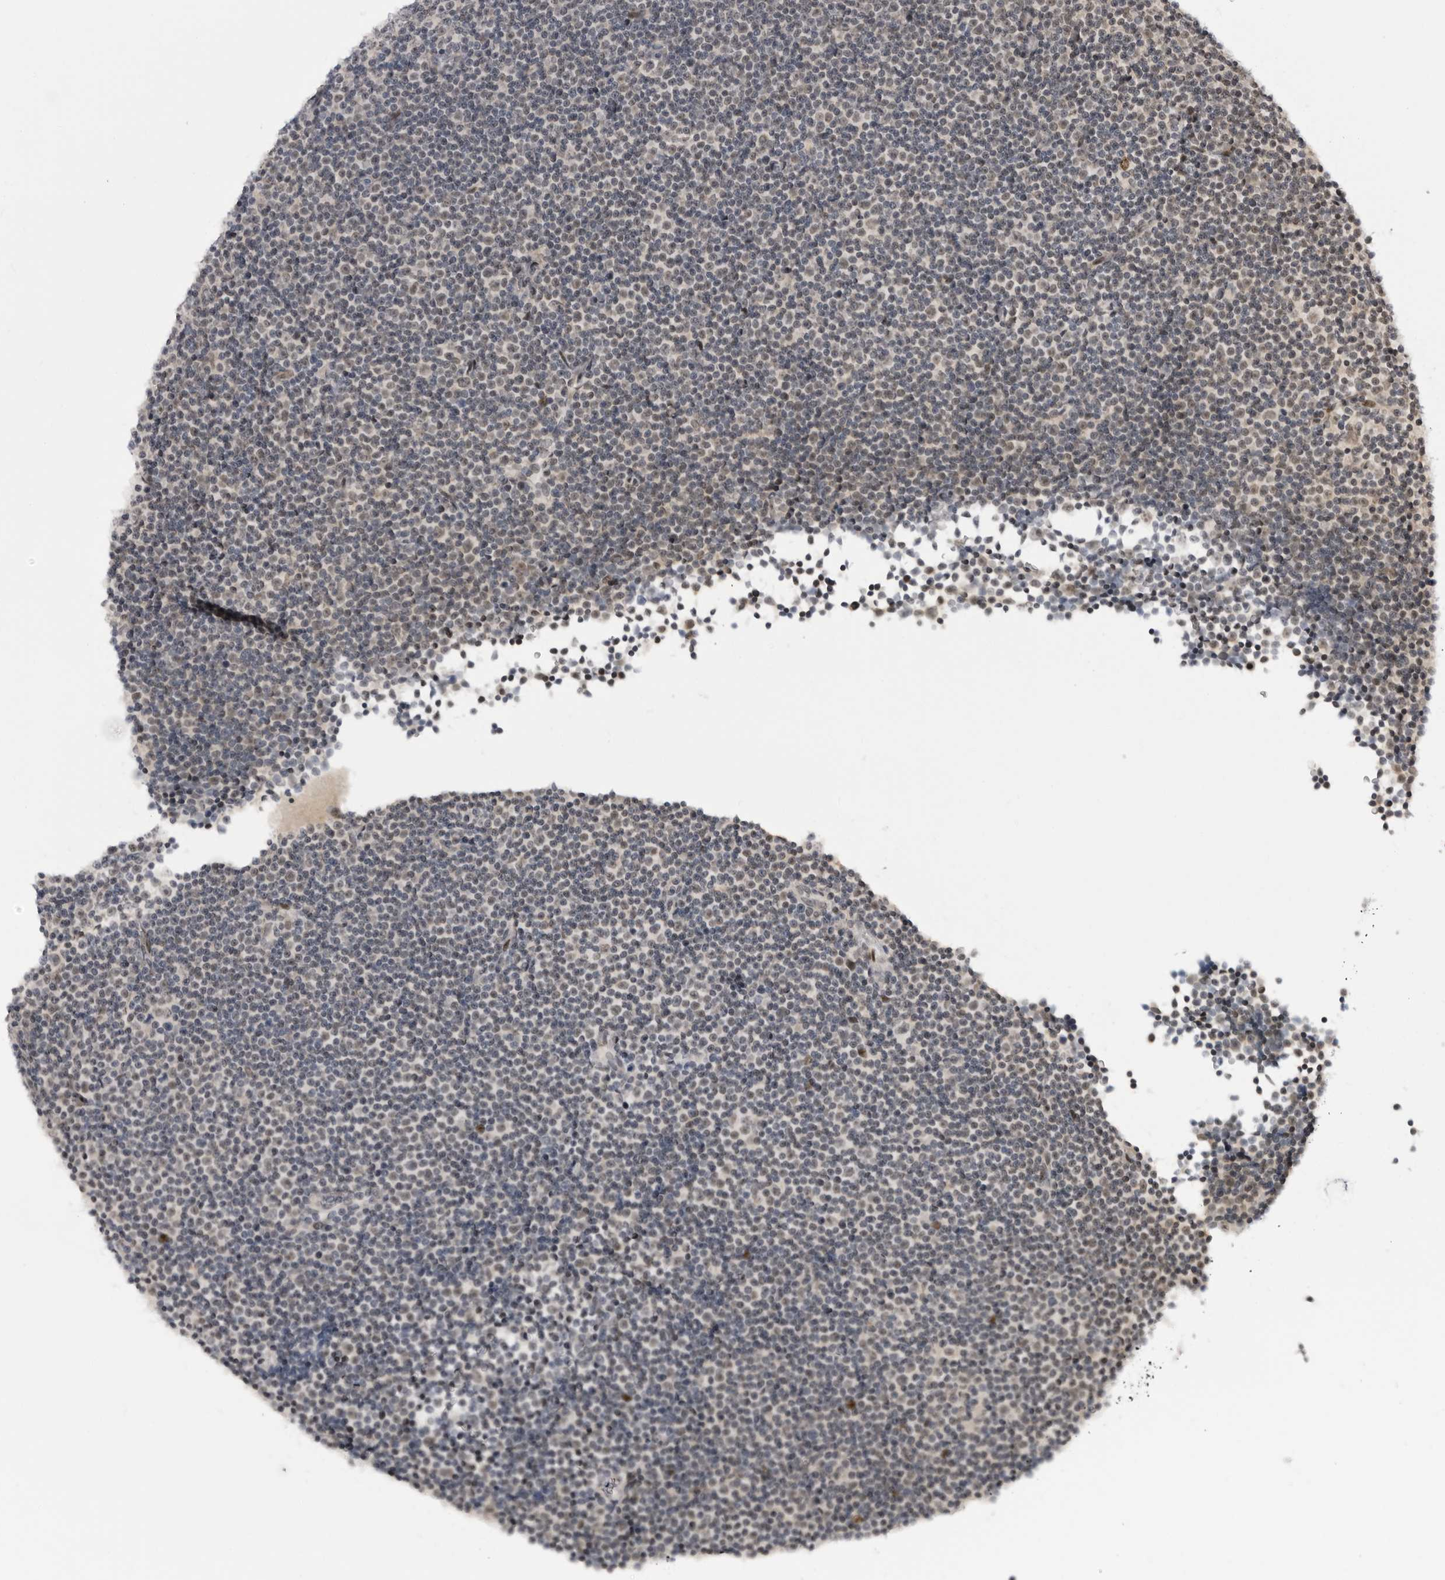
{"staining": {"intensity": "negative", "quantity": "none", "location": "none"}, "tissue": "lymphoma", "cell_type": "Tumor cells", "image_type": "cancer", "snomed": [{"axis": "morphology", "description": "Malignant lymphoma, non-Hodgkin's type, Low grade"}, {"axis": "topography", "description": "Lymph node"}], "caption": "The micrograph shows no staining of tumor cells in malignant lymphoma, non-Hodgkin's type (low-grade). The staining was performed using DAB (3,3'-diaminobenzidine) to visualize the protein expression in brown, while the nuclei were stained in blue with hematoxylin (Magnification: 20x).", "gene": "ALPK2", "patient": {"sex": "female", "age": 67}}